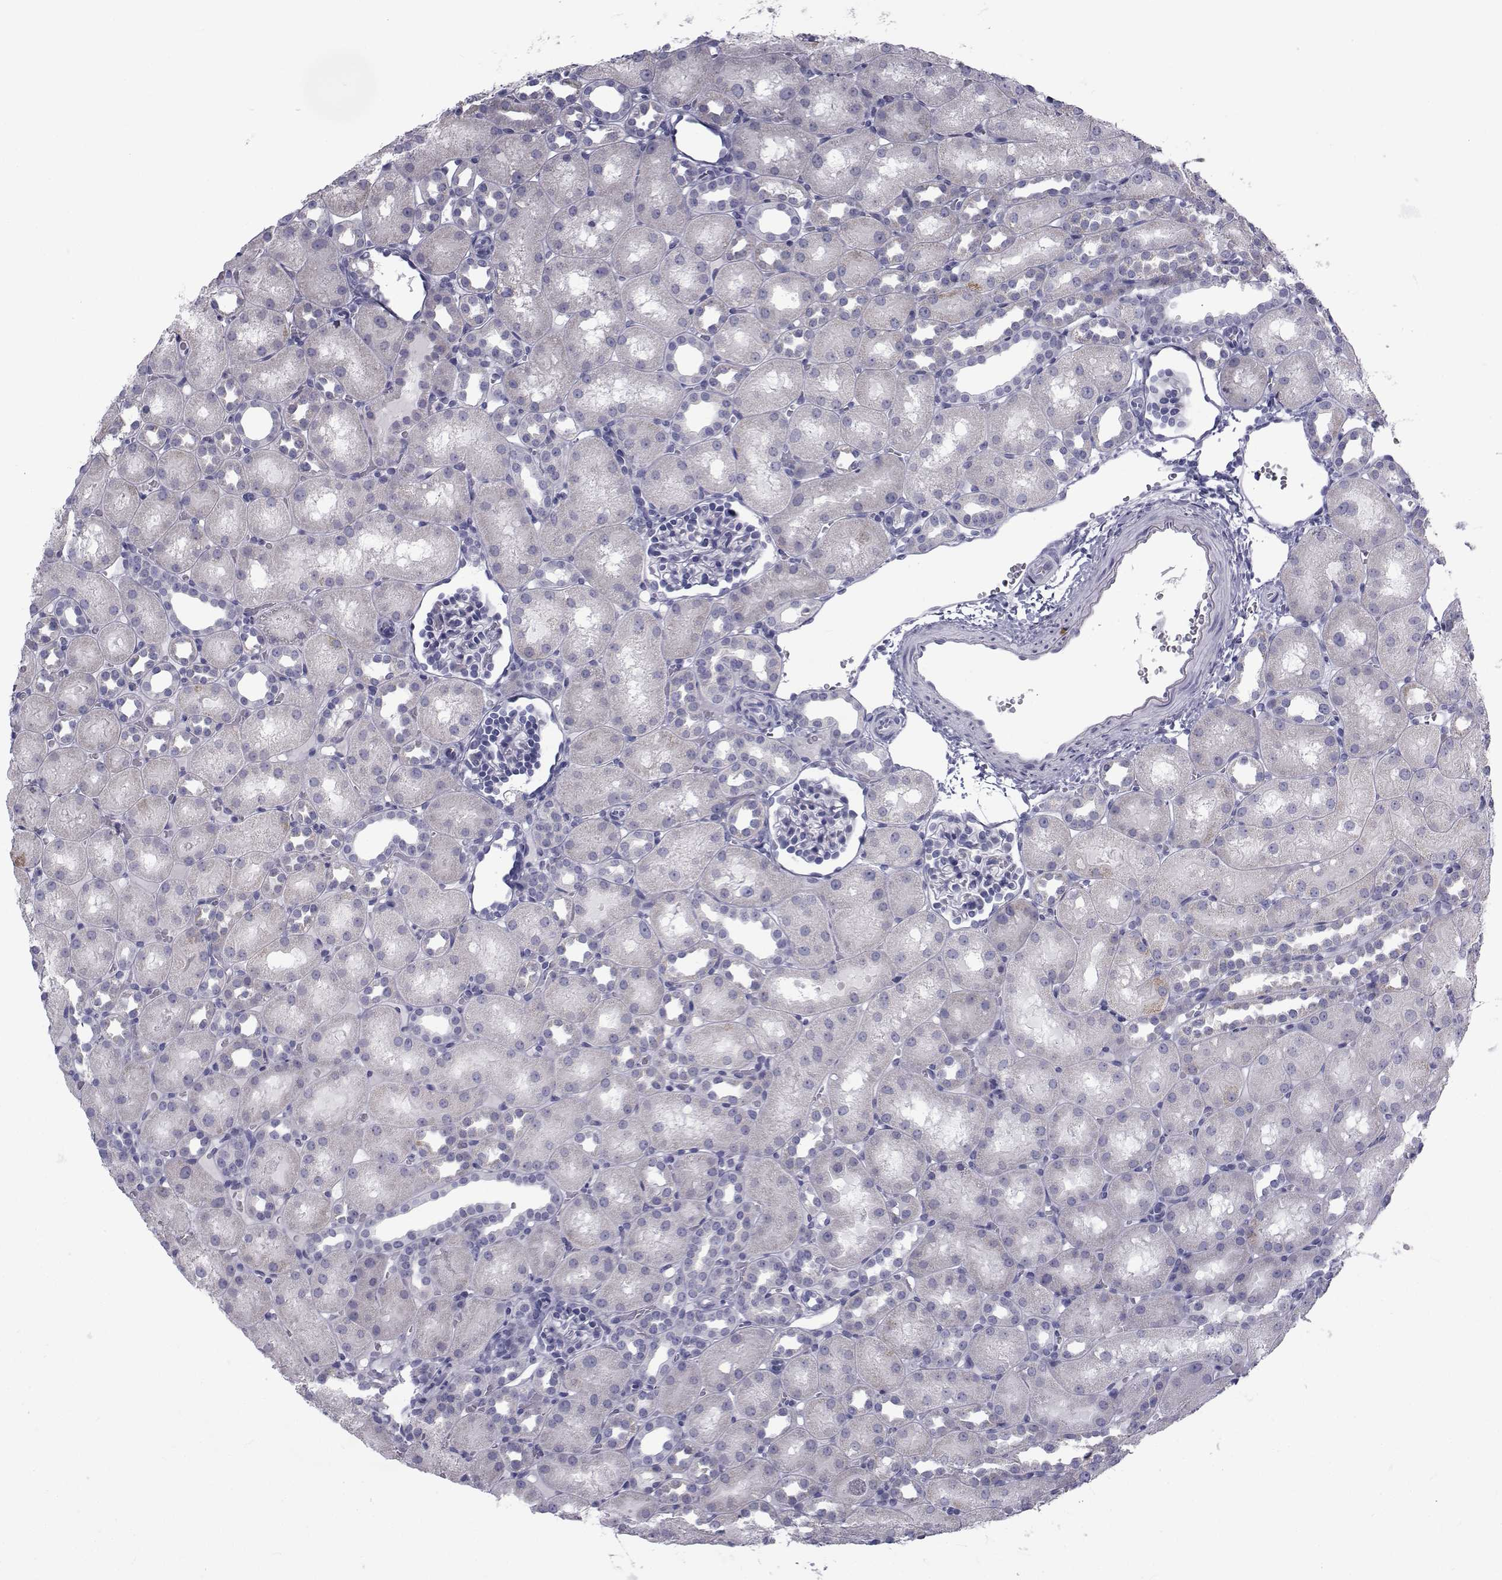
{"staining": {"intensity": "negative", "quantity": "none", "location": "none"}, "tissue": "kidney", "cell_type": "Cells in glomeruli", "image_type": "normal", "snomed": [{"axis": "morphology", "description": "Normal tissue, NOS"}, {"axis": "topography", "description": "Kidney"}], "caption": "Kidney stained for a protein using immunohistochemistry (IHC) exhibits no positivity cells in glomeruli.", "gene": "FDXR", "patient": {"sex": "male", "age": 1}}